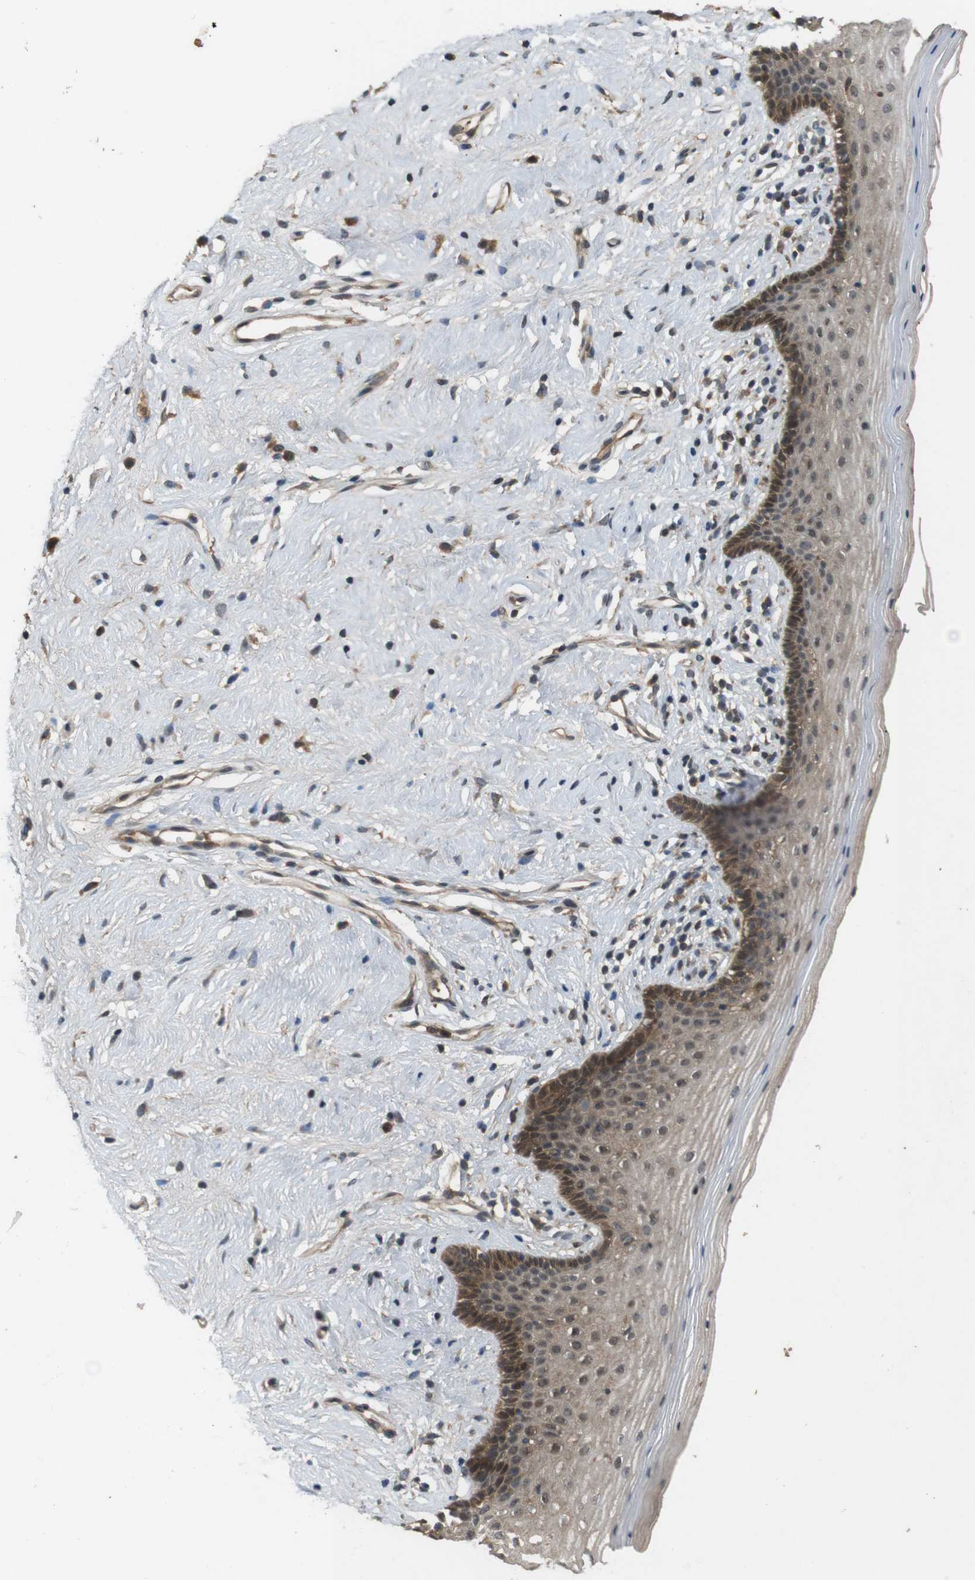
{"staining": {"intensity": "moderate", "quantity": ">75%", "location": "cytoplasmic/membranous,nuclear"}, "tissue": "vagina", "cell_type": "Squamous epithelial cells", "image_type": "normal", "snomed": [{"axis": "morphology", "description": "Normal tissue, NOS"}, {"axis": "topography", "description": "Vagina"}], "caption": "Moderate cytoplasmic/membranous,nuclear expression is present in about >75% of squamous epithelial cells in benign vagina.", "gene": "NFKBIE", "patient": {"sex": "female", "age": 44}}